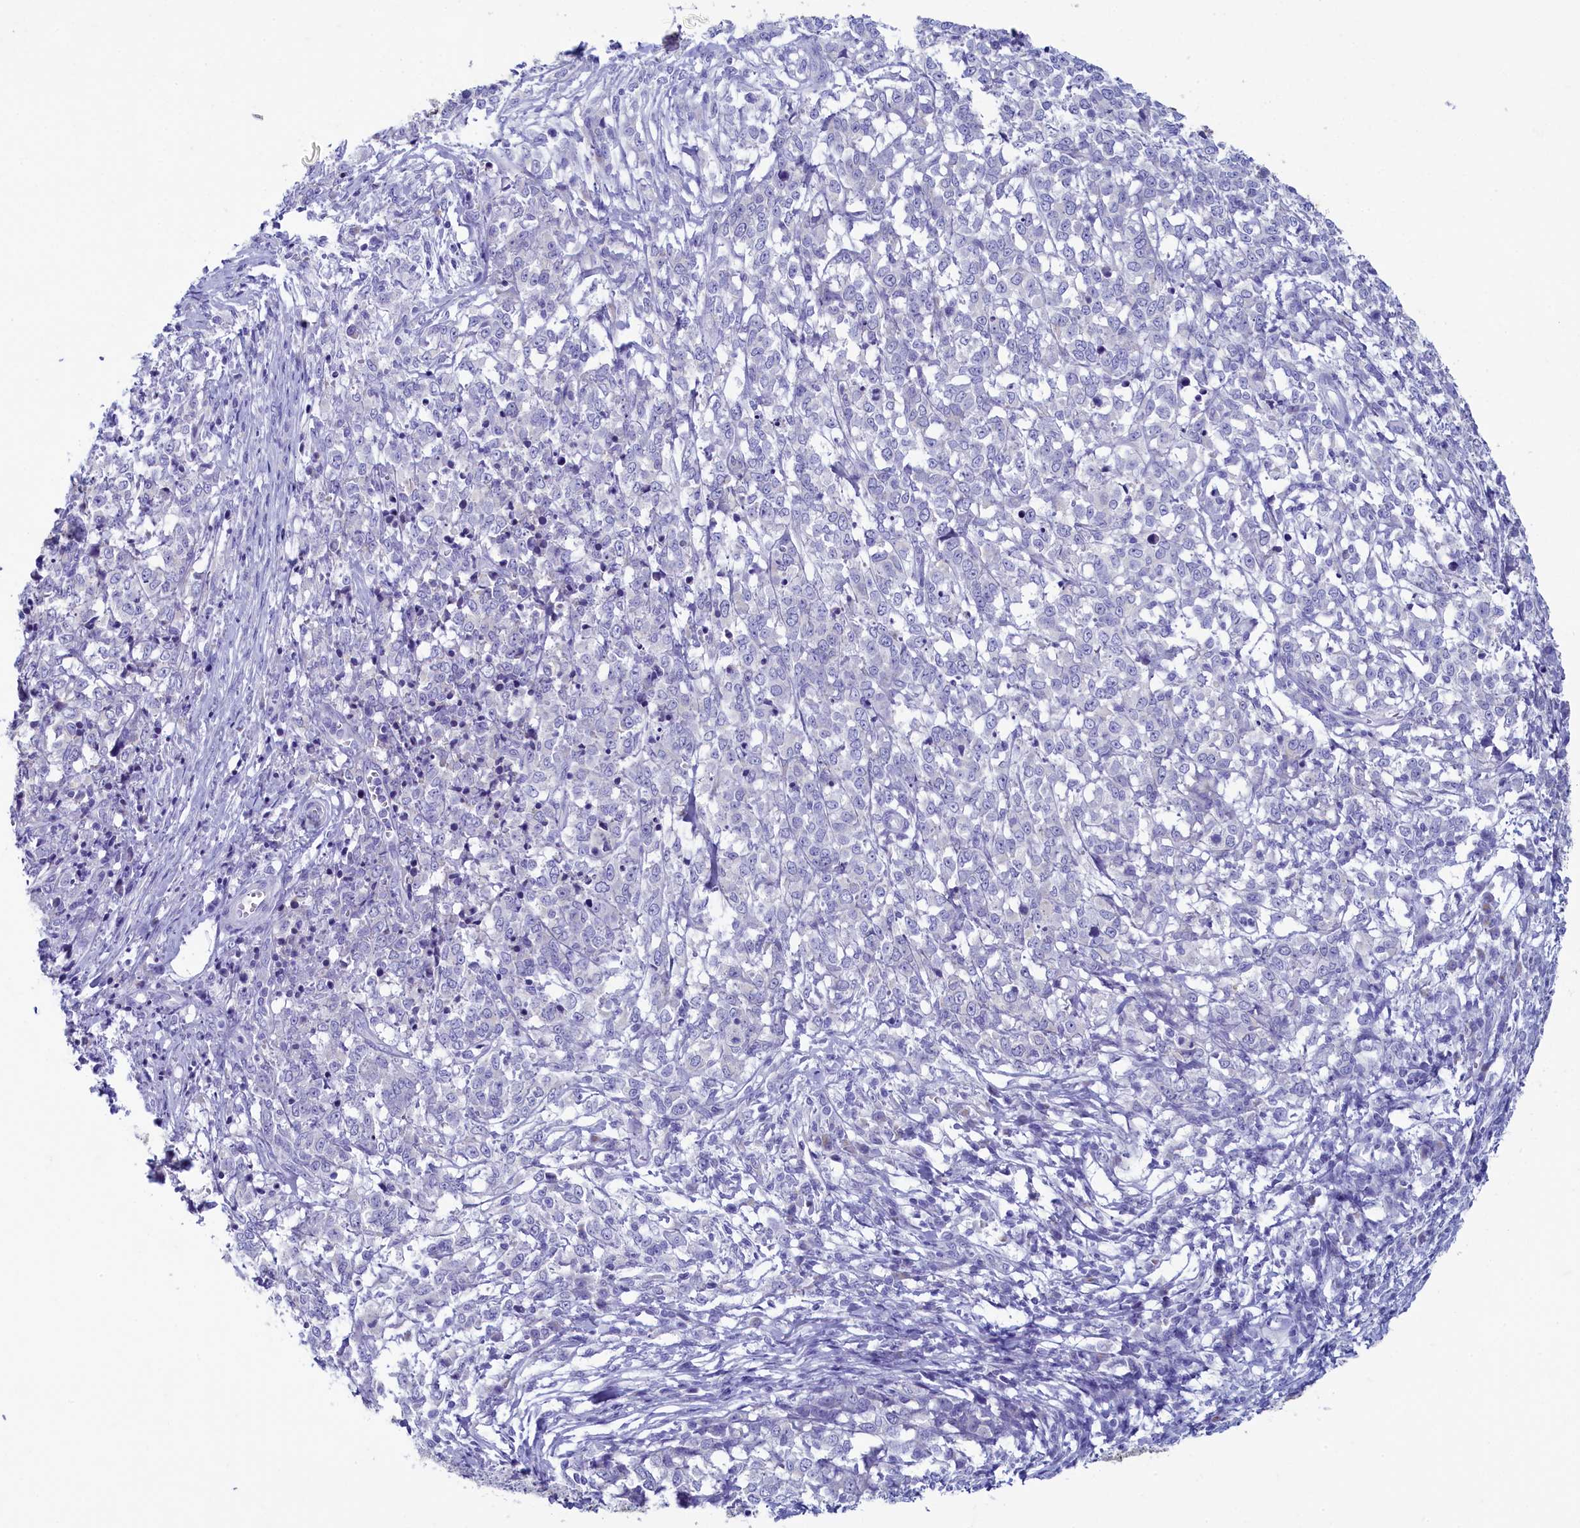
{"staining": {"intensity": "negative", "quantity": "none", "location": "none"}, "tissue": "melanoma", "cell_type": "Tumor cells", "image_type": "cancer", "snomed": [{"axis": "morphology", "description": "Malignant melanoma, NOS"}, {"axis": "topography", "description": "Skin"}], "caption": "This histopathology image is of melanoma stained with IHC to label a protein in brown with the nuclei are counter-stained blue. There is no staining in tumor cells.", "gene": "SKA3", "patient": {"sex": "female", "age": 72}}